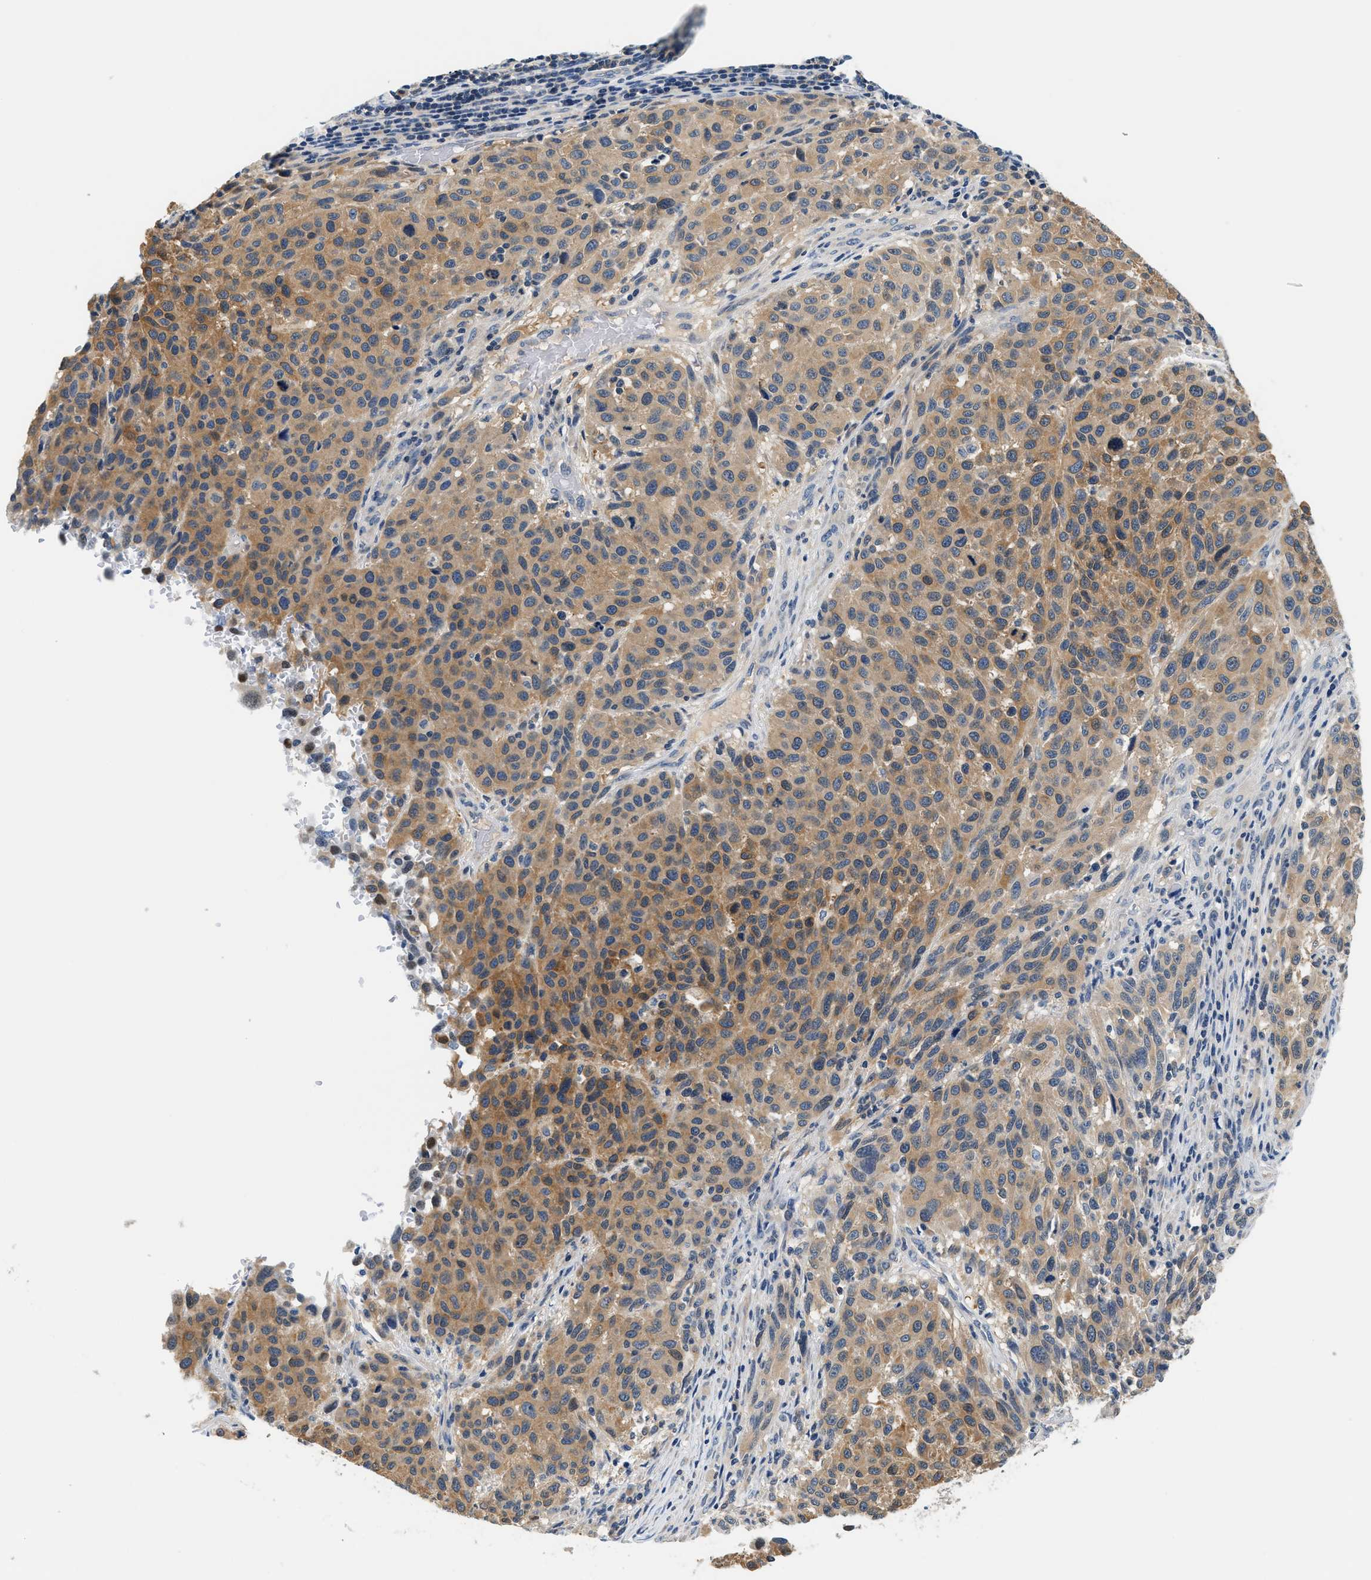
{"staining": {"intensity": "weak", "quantity": ">75%", "location": "cytoplasmic/membranous"}, "tissue": "melanoma", "cell_type": "Tumor cells", "image_type": "cancer", "snomed": [{"axis": "morphology", "description": "Malignant melanoma, Metastatic site"}, {"axis": "topography", "description": "Lymph node"}], "caption": "IHC image of malignant melanoma (metastatic site) stained for a protein (brown), which demonstrates low levels of weak cytoplasmic/membranous positivity in approximately >75% of tumor cells.", "gene": "SLC35E1", "patient": {"sex": "male", "age": 61}}